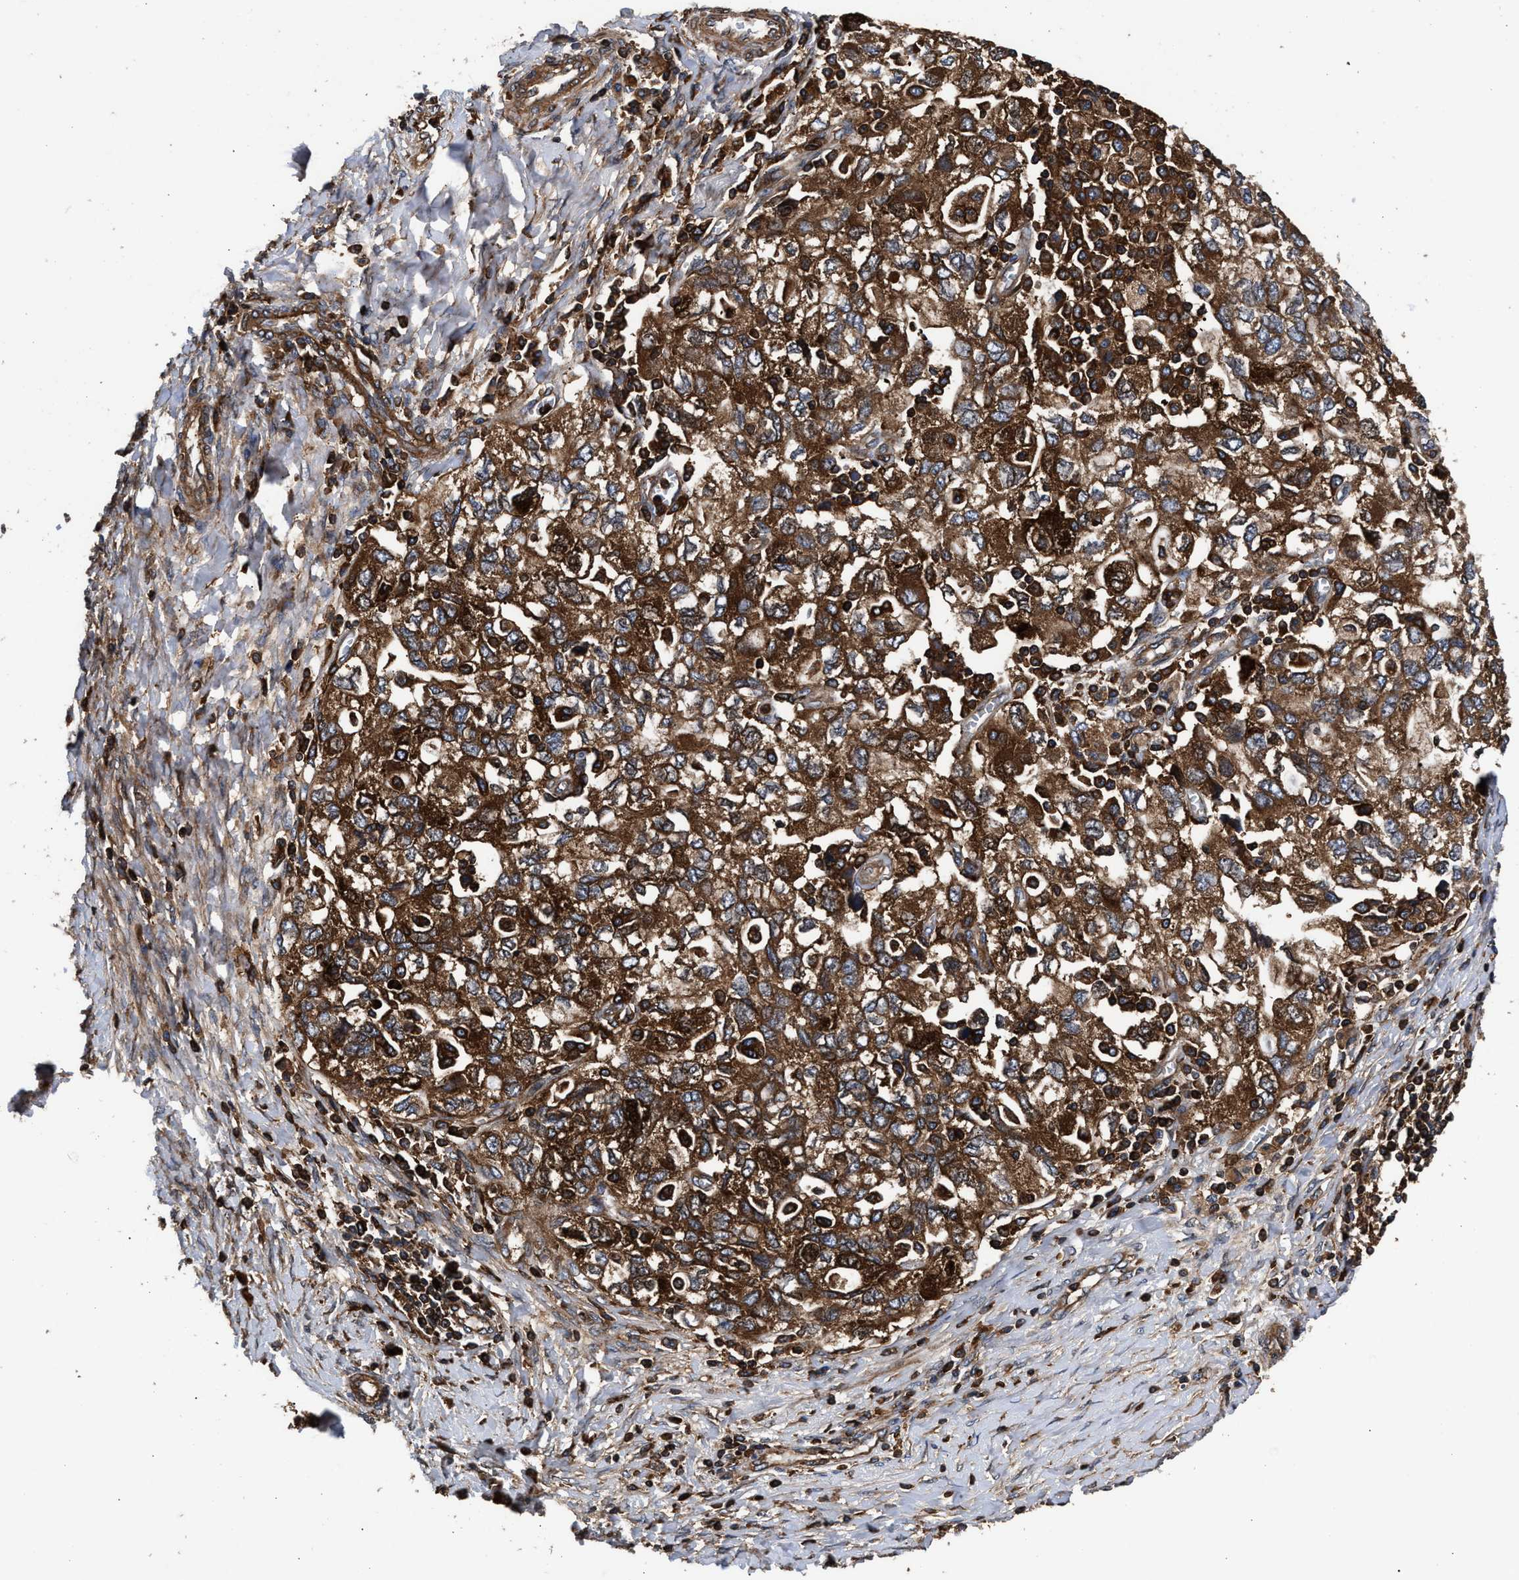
{"staining": {"intensity": "strong", "quantity": ">75%", "location": "cytoplasmic/membranous"}, "tissue": "ovarian cancer", "cell_type": "Tumor cells", "image_type": "cancer", "snomed": [{"axis": "morphology", "description": "Carcinoma, NOS"}, {"axis": "morphology", "description": "Cystadenocarcinoma, serous, NOS"}, {"axis": "topography", "description": "Ovary"}], "caption": "Serous cystadenocarcinoma (ovarian) stained with a brown dye shows strong cytoplasmic/membranous positive expression in approximately >75% of tumor cells.", "gene": "KYAT1", "patient": {"sex": "female", "age": 69}}